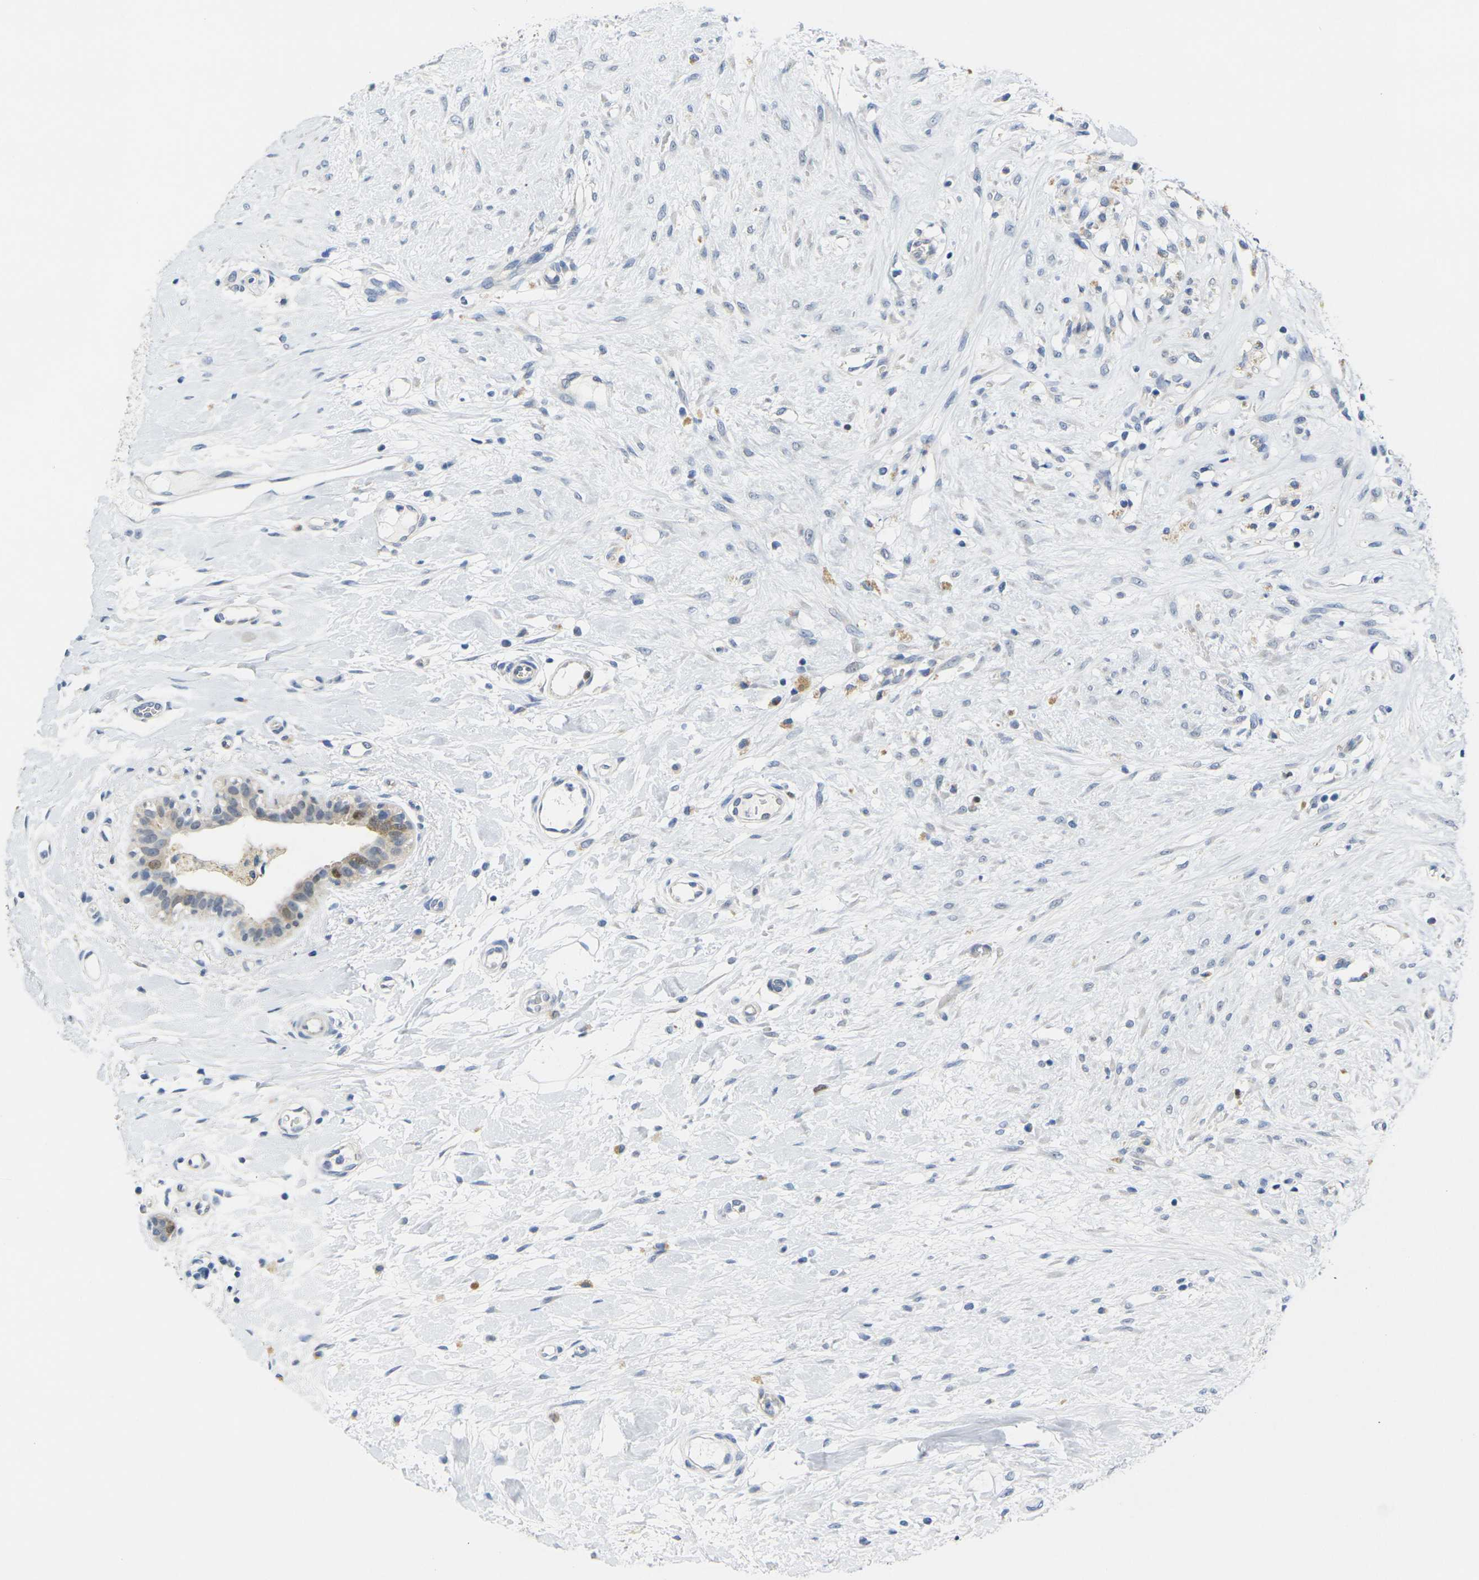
{"staining": {"intensity": "moderate", "quantity": "<25%", "location": "cytoplasmic/membranous,nuclear"}, "tissue": "breast cancer", "cell_type": "Tumor cells", "image_type": "cancer", "snomed": [{"axis": "morphology", "description": "Duct carcinoma"}, {"axis": "topography", "description": "Breast"}], "caption": "DAB immunohistochemical staining of intraductal carcinoma (breast) shows moderate cytoplasmic/membranous and nuclear protein expression in approximately <25% of tumor cells. (DAB IHC, brown staining for protein, blue staining for nuclei).", "gene": "CDK2", "patient": {"sex": "female", "age": 40}}